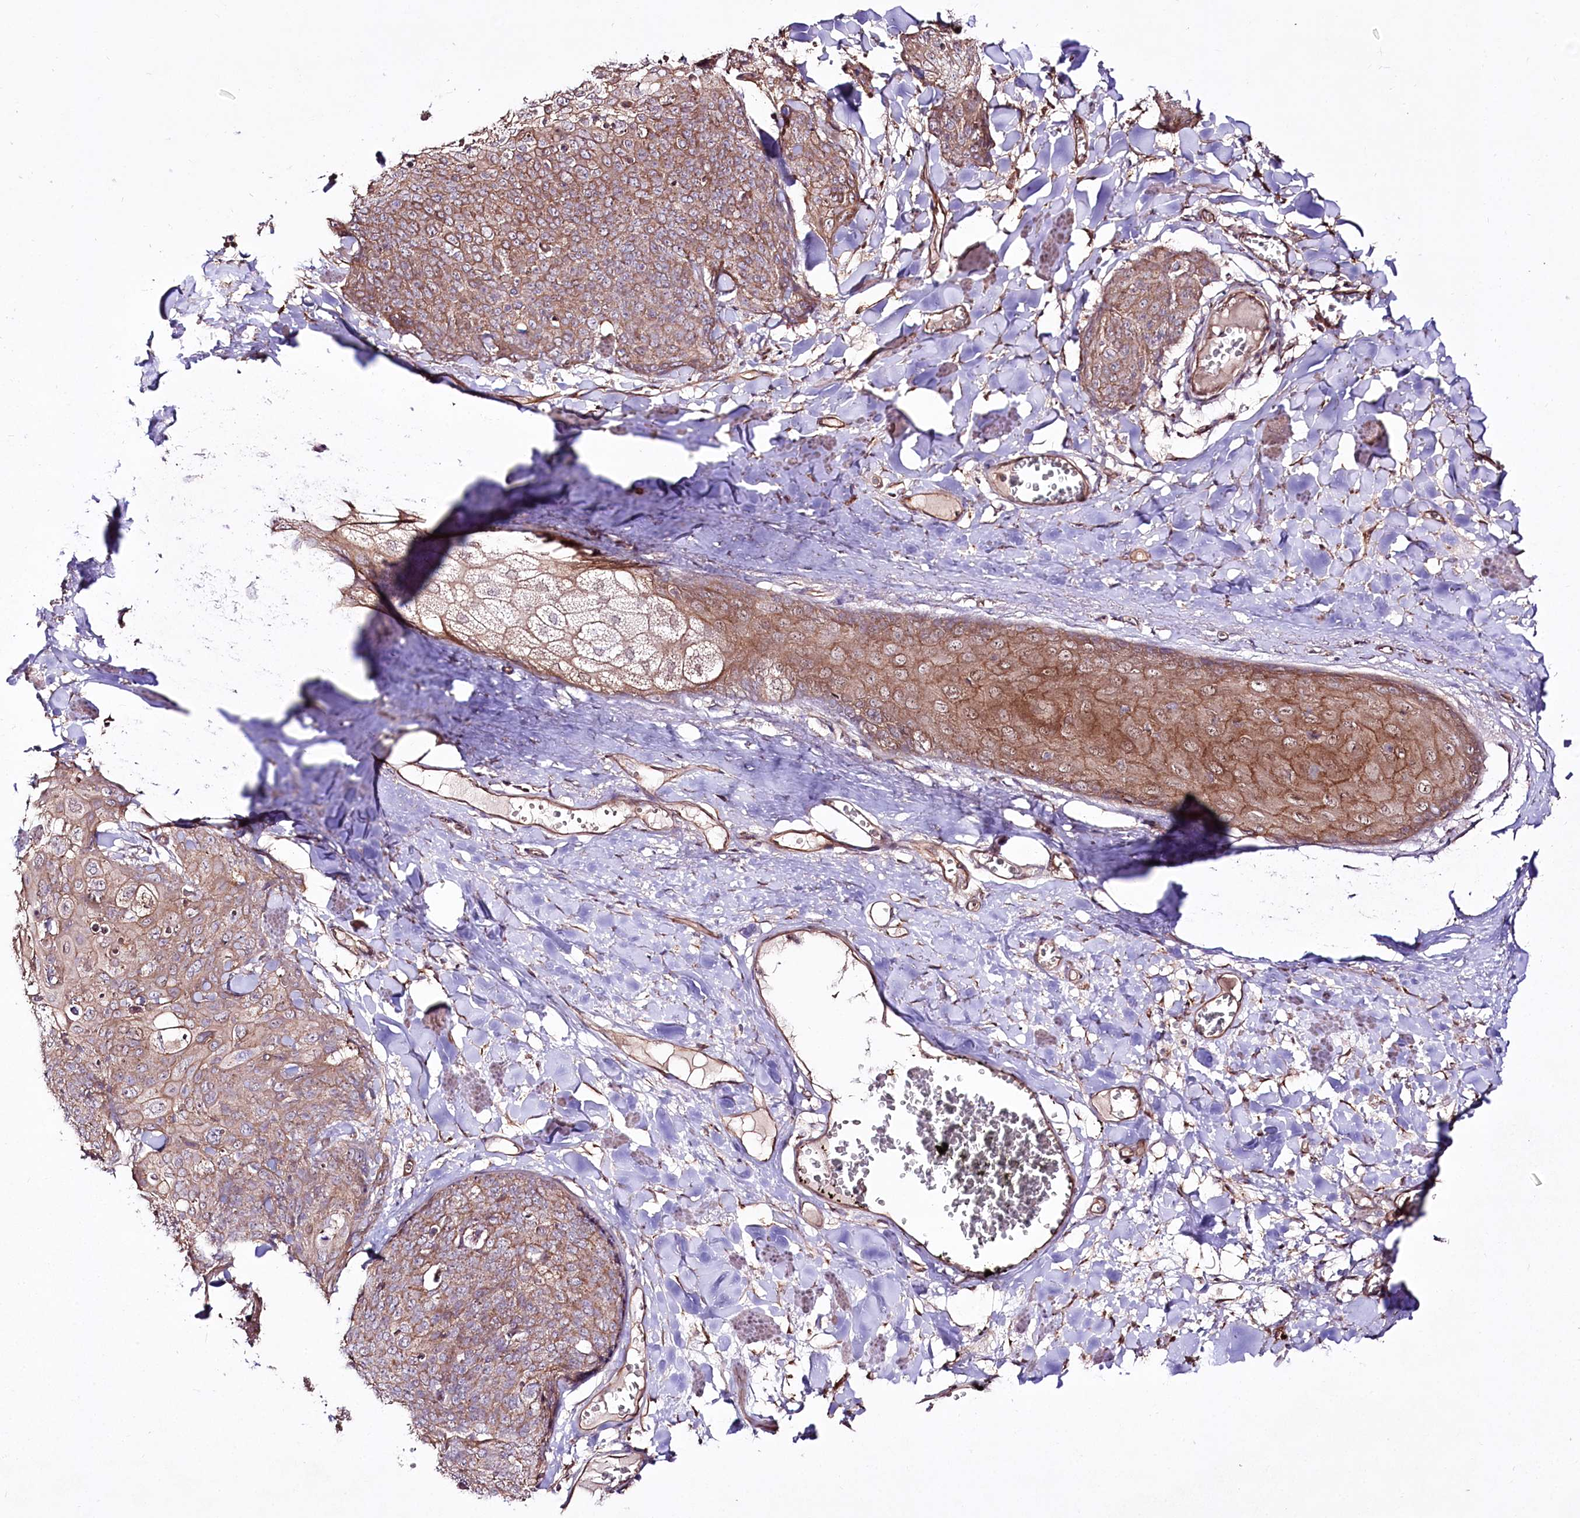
{"staining": {"intensity": "moderate", "quantity": ">75%", "location": "cytoplasmic/membranous"}, "tissue": "skin cancer", "cell_type": "Tumor cells", "image_type": "cancer", "snomed": [{"axis": "morphology", "description": "Squamous cell carcinoma, NOS"}, {"axis": "topography", "description": "Skin"}, {"axis": "topography", "description": "Vulva"}], "caption": "There is medium levels of moderate cytoplasmic/membranous expression in tumor cells of squamous cell carcinoma (skin), as demonstrated by immunohistochemical staining (brown color).", "gene": "REXO2", "patient": {"sex": "female", "age": 85}}